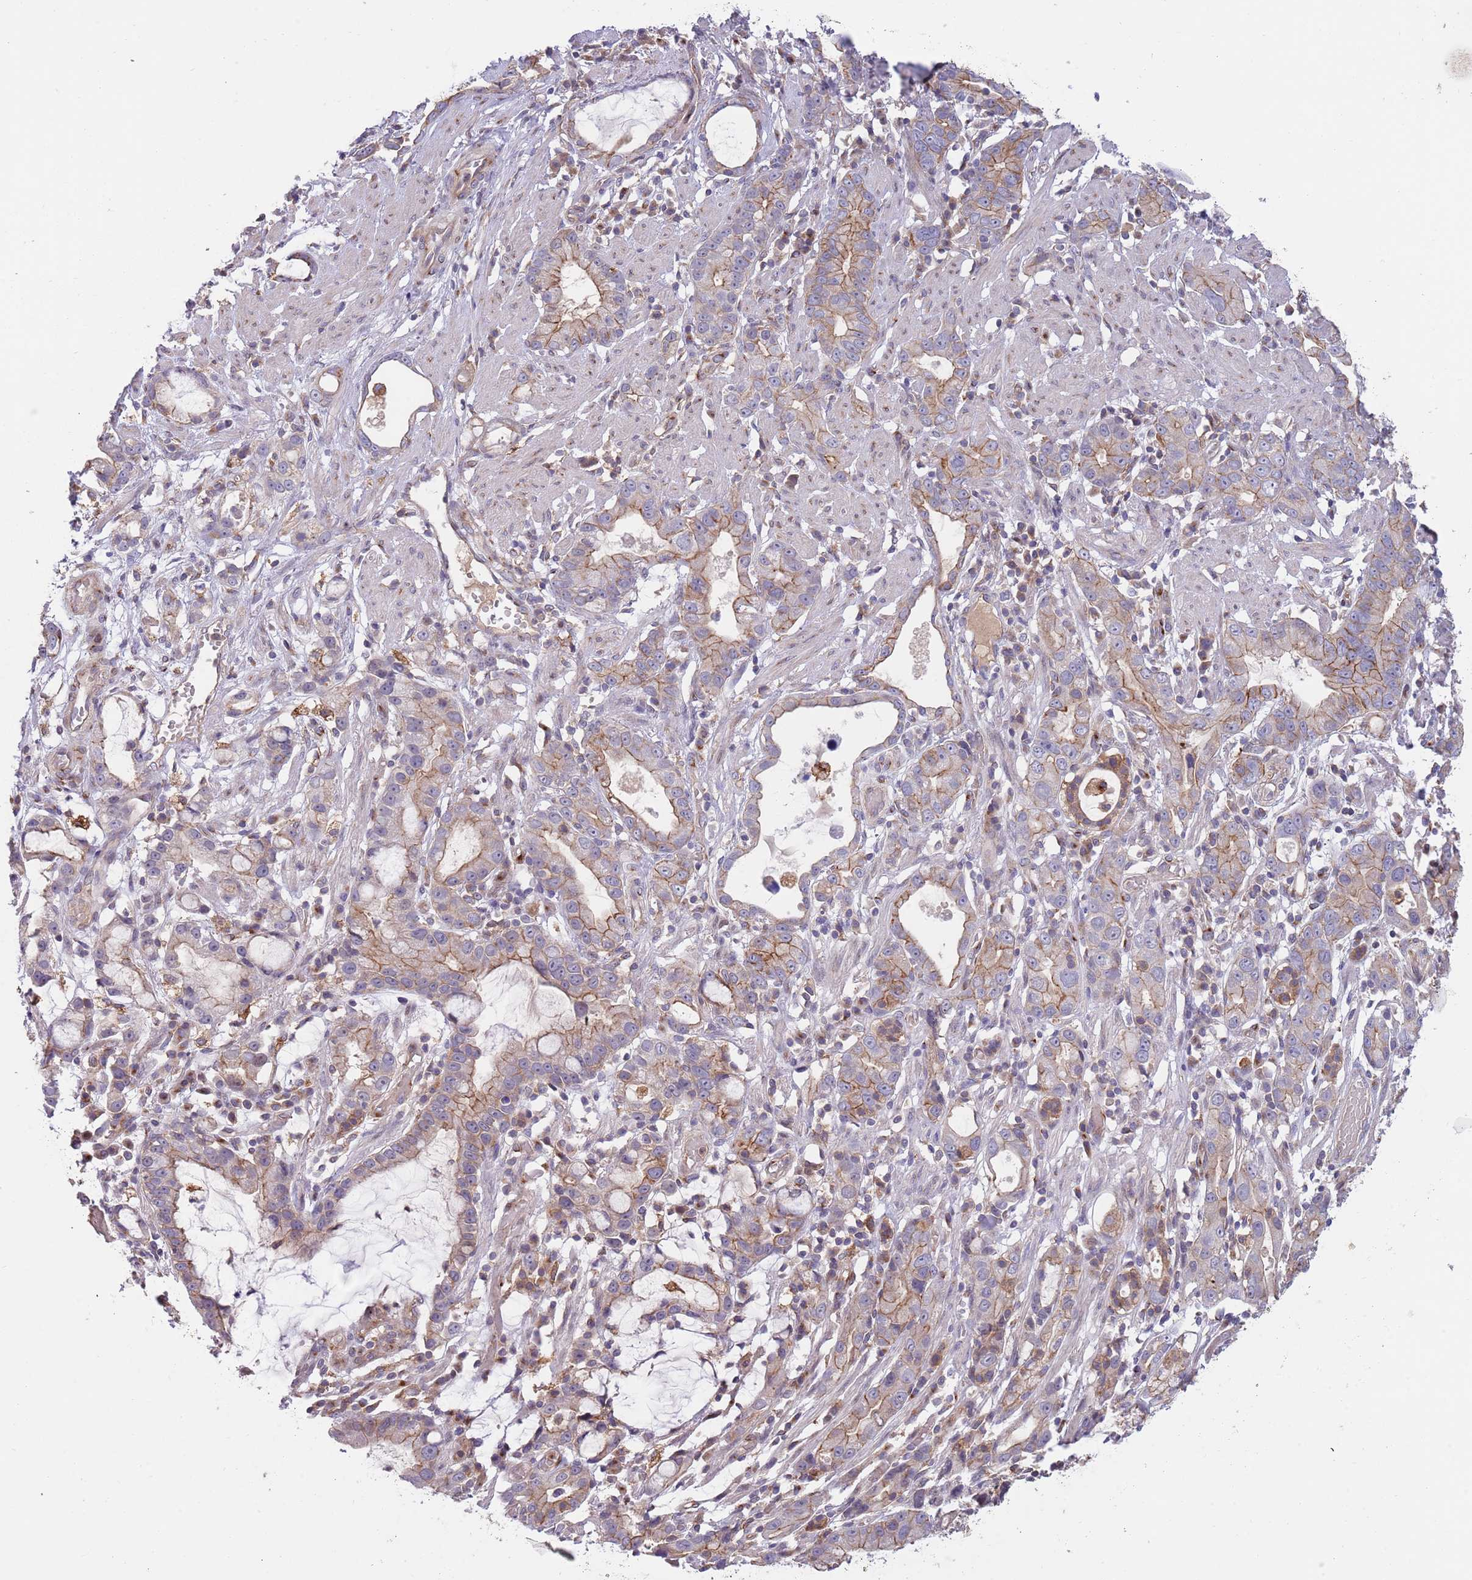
{"staining": {"intensity": "moderate", "quantity": "25%-75%", "location": "cytoplasmic/membranous"}, "tissue": "stomach cancer", "cell_type": "Tumor cells", "image_type": "cancer", "snomed": [{"axis": "morphology", "description": "Adenocarcinoma, NOS"}, {"axis": "topography", "description": "Stomach"}], "caption": "Adenocarcinoma (stomach) tissue shows moderate cytoplasmic/membranous expression in about 25%-75% of tumor cells", "gene": "BTBD7", "patient": {"sex": "male", "age": 55}}